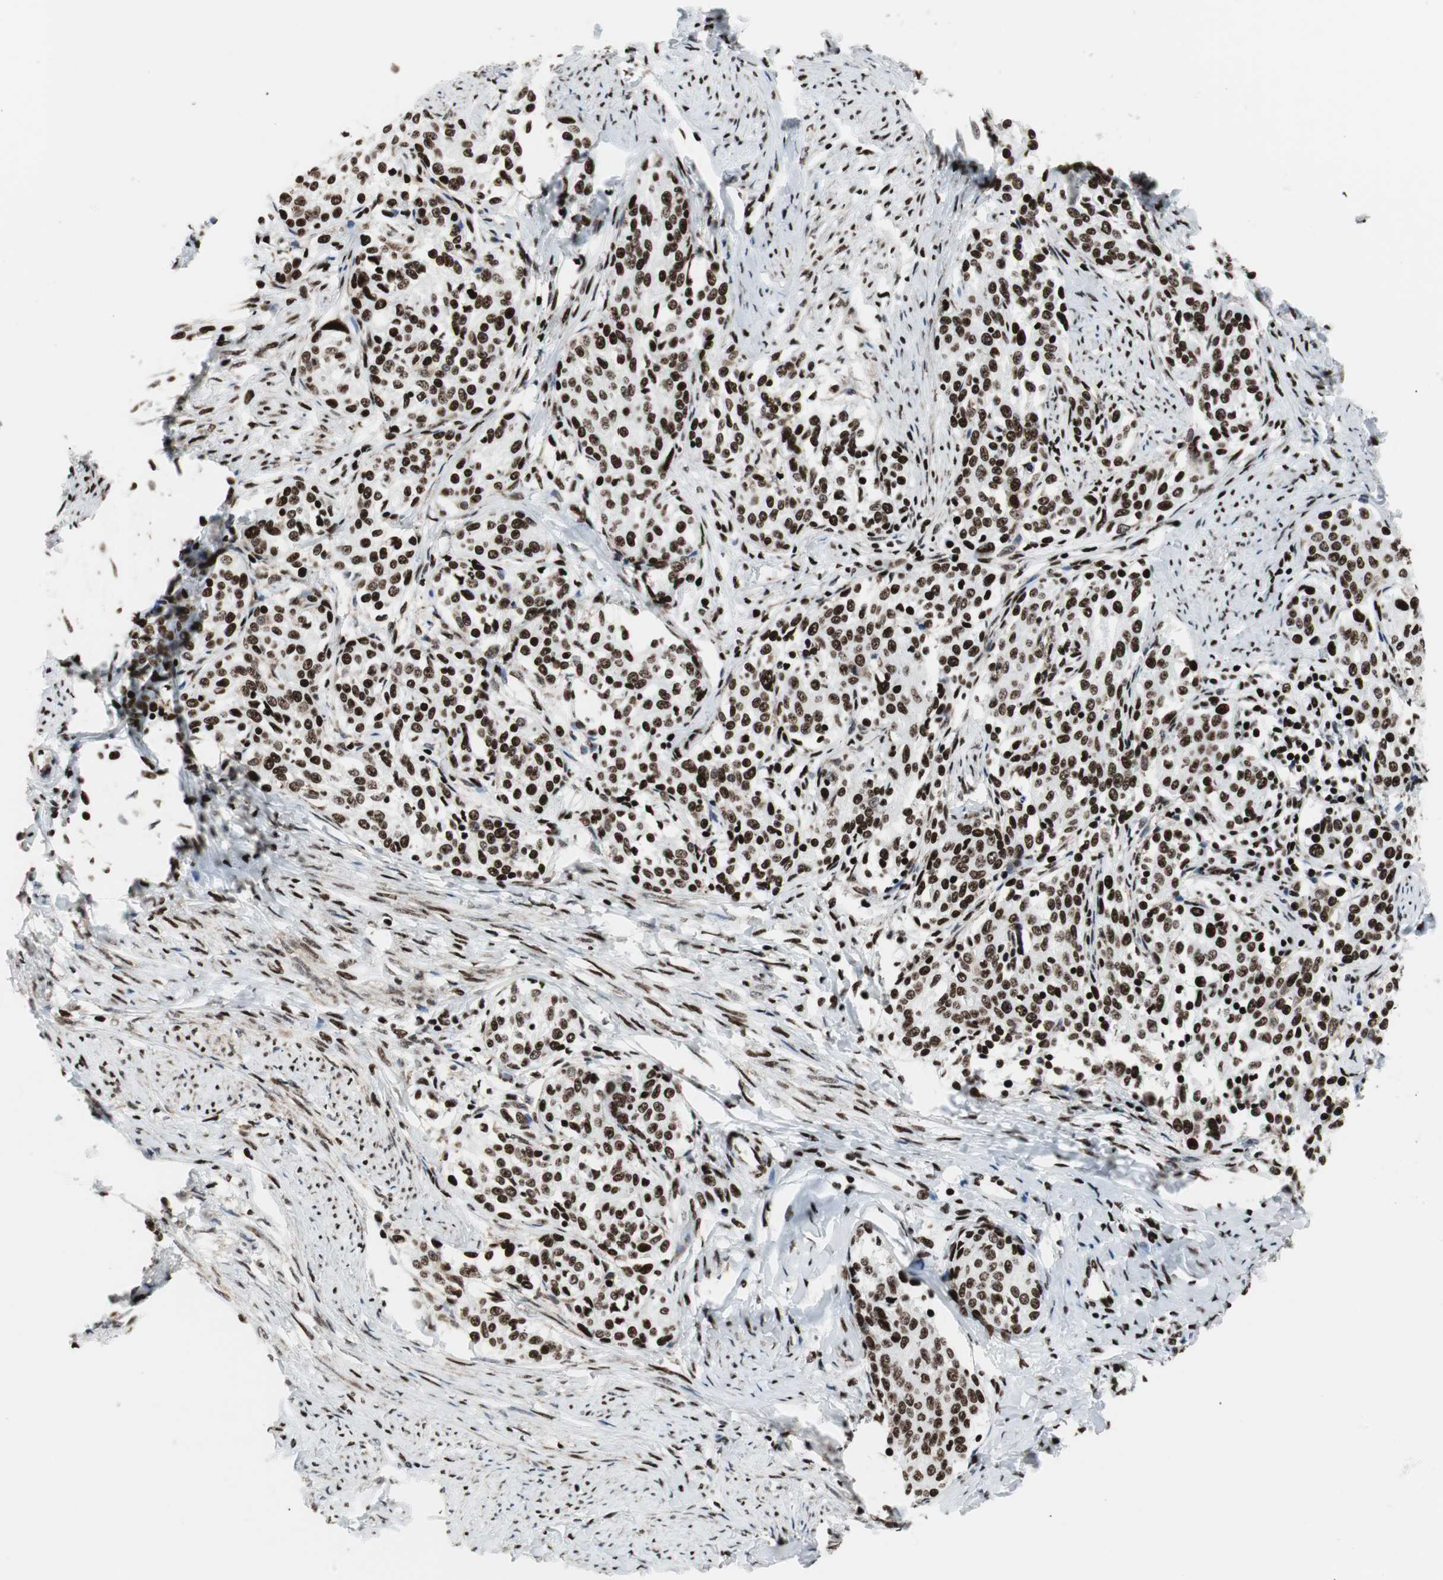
{"staining": {"intensity": "strong", "quantity": ">75%", "location": "nuclear"}, "tissue": "cervical cancer", "cell_type": "Tumor cells", "image_type": "cancer", "snomed": [{"axis": "morphology", "description": "Squamous cell carcinoma, NOS"}, {"axis": "morphology", "description": "Adenocarcinoma, NOS"}, {"axis": "topography", "description": "Cervix"}], "caption": "Immunohistochemistry (IHC) of cervical cancer exhibits high levels of strong nuclear positivity in approximately >75% of tumor cells.", "gene": "NCL", "patient": {"sex": "female", "age": 52}}